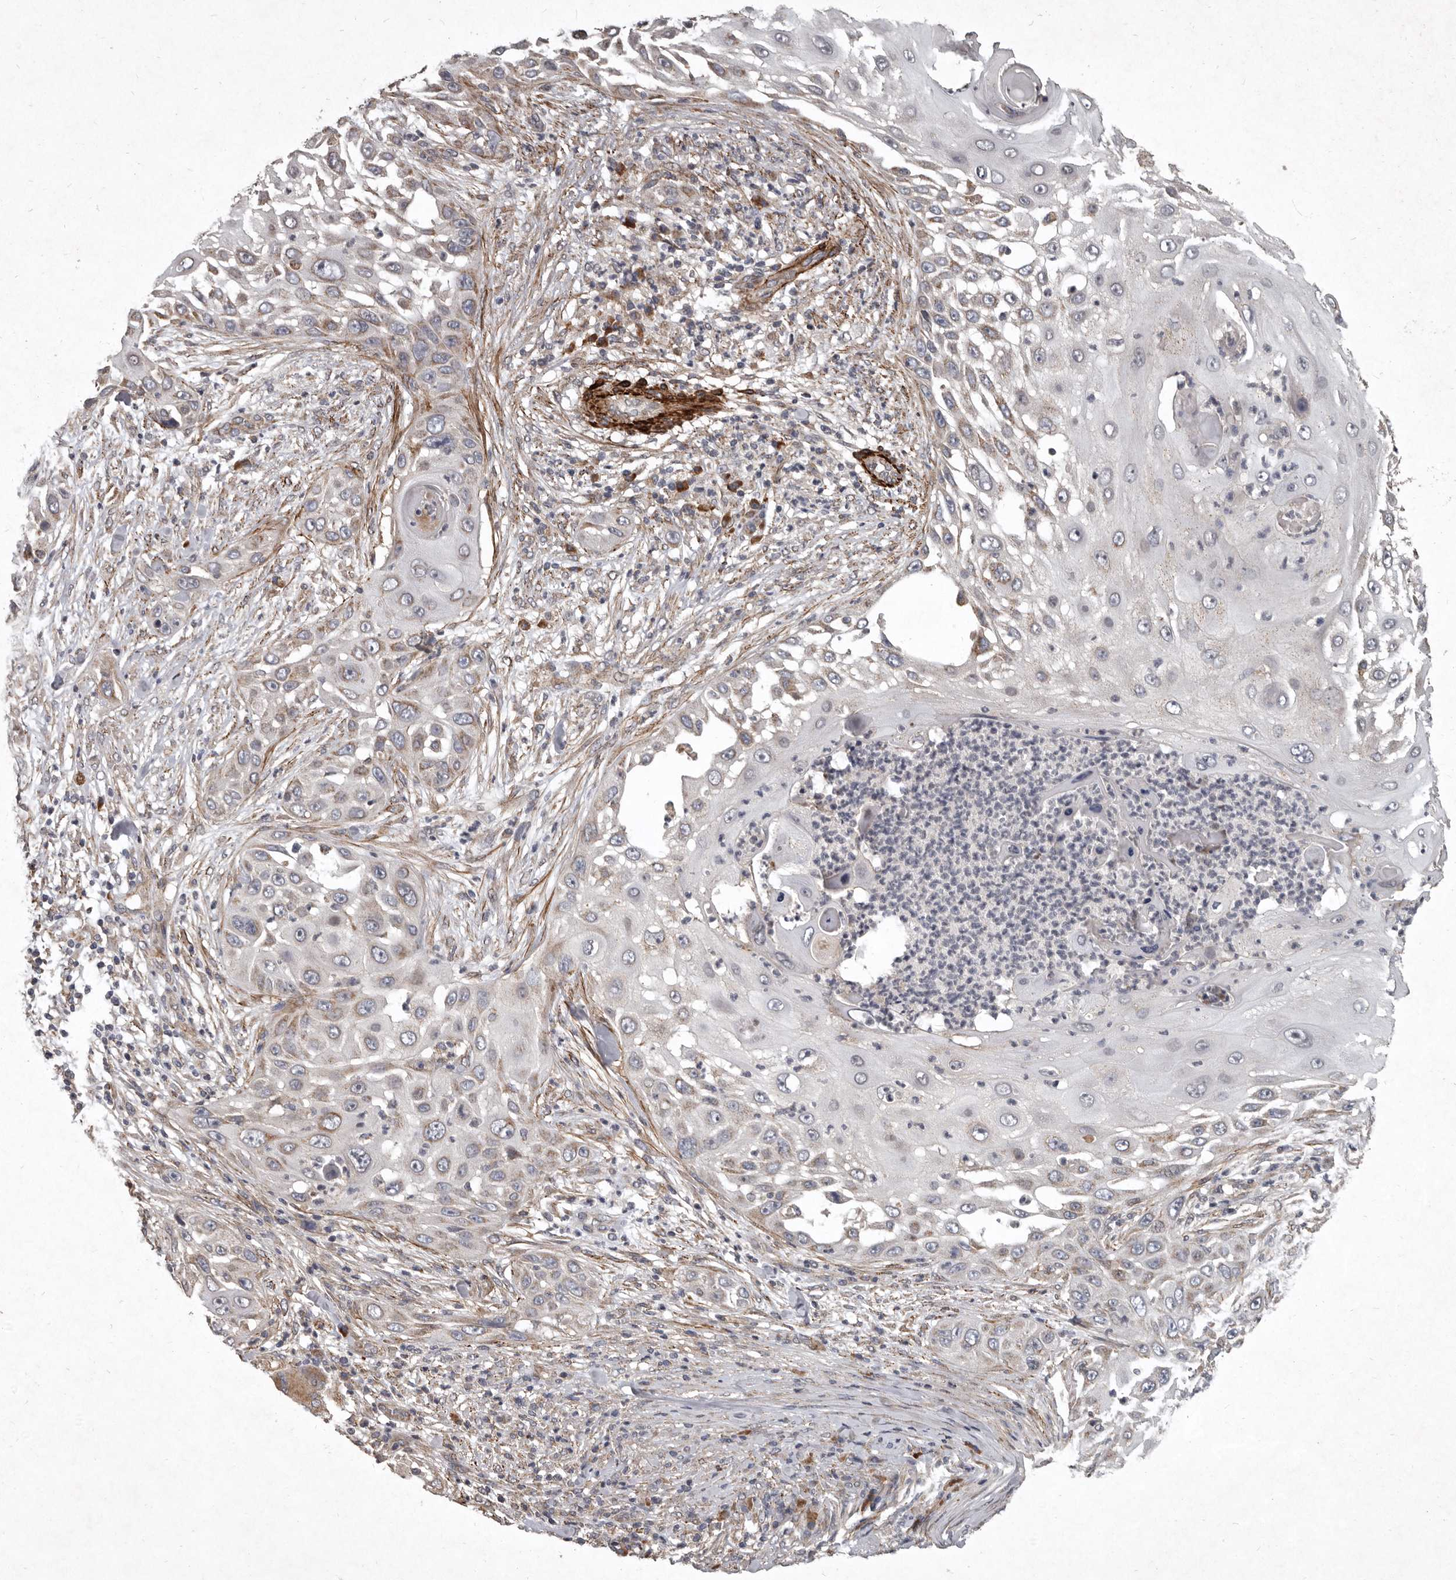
{"staining": {"intensity": "weak", "quantity": "25%-75%", "location": "cytoplasmic/membranous"}, "tissue": "skin cancer", "cell_type": "Tumor cells", "image_type": "cancer", "snomed": [{"axis": "morphology", "description": "Squamous cell carcinoma, NOS"}, {"axis": "topography", "description": "Skin"}], "caption": "A micrograph of human skin cancer stained for a protein shows weak cytoplasmic/membranous brown staining in tumor cells.", "gene": "MRPS15", "patient": {"sex": "female", "age": 44}}